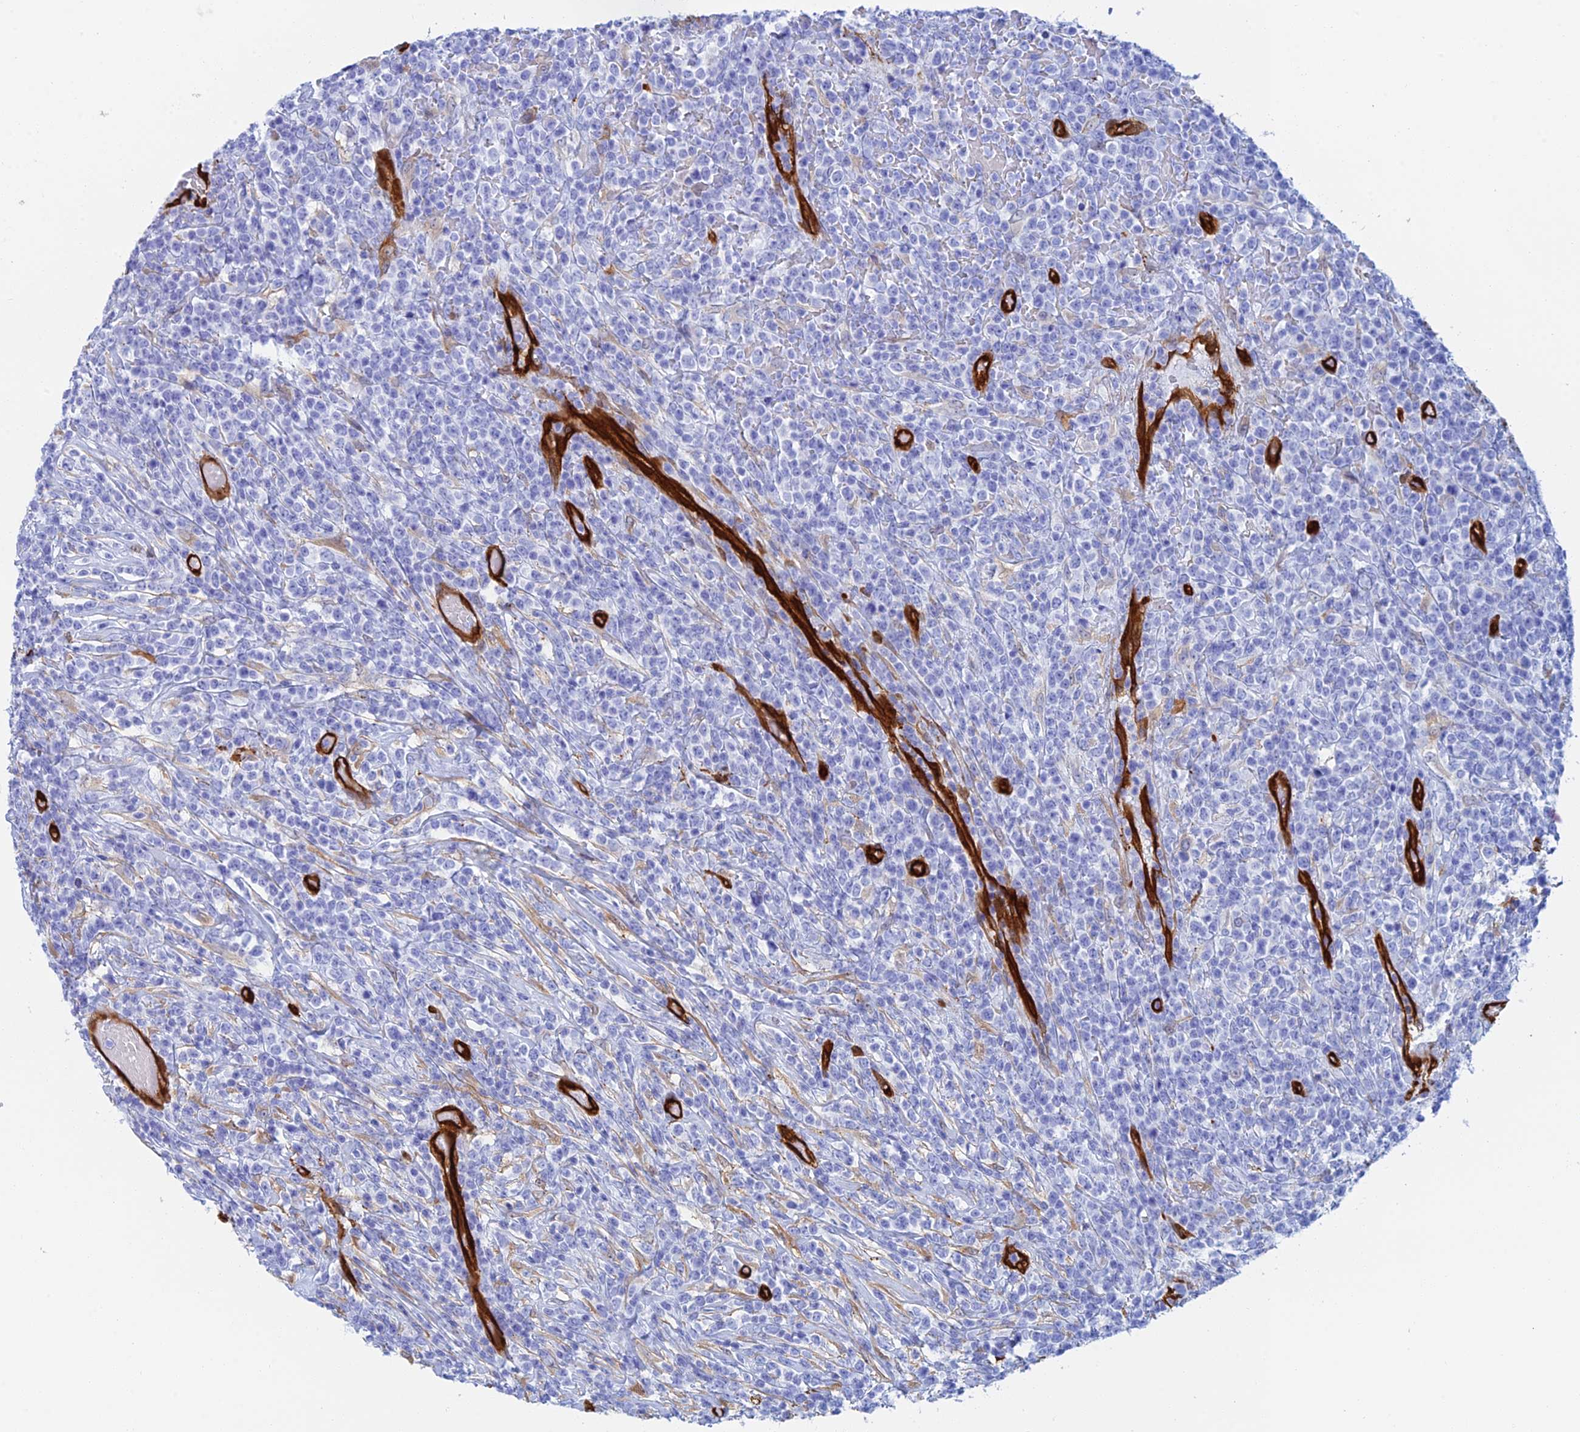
{"staining": {"intensity": "negative", "quantity": "none", "location": "none"}, "tissue": "lymphoma", "cell_type": "Tumor cells", "image_type": "cancer", "snomed": [{"axis": "morphology", "description": "Malignant lymphoma, non-Hodgkin's type, High grade"}, {"axis": "topography", "description": "Colon"}], "caption": "IHC of human lymphoma demonstrates no expression in tumor cells.", "gene": "CRIP2", "patient": {"sex": "female", "age": 53}}